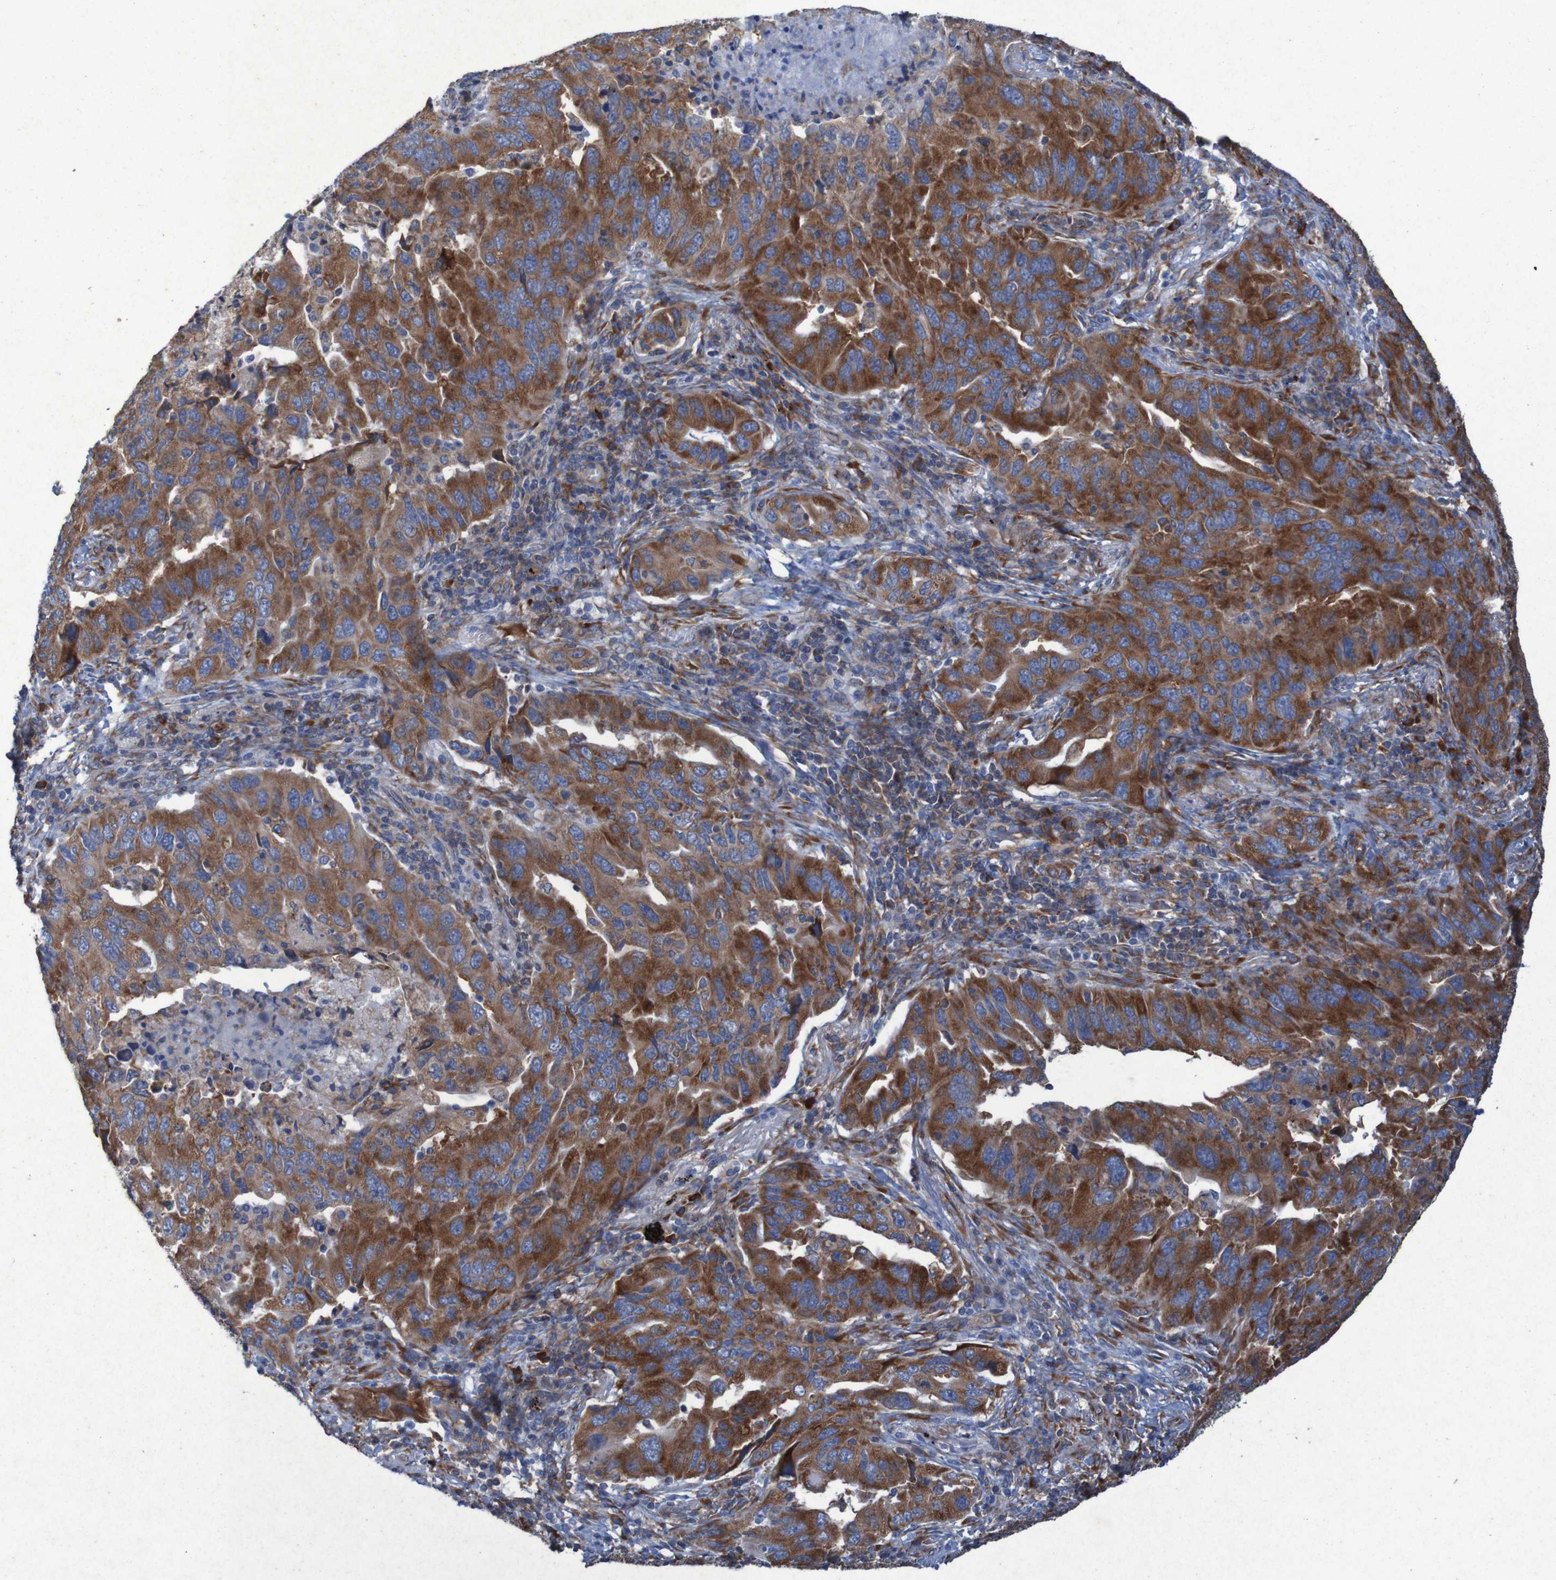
{"staining": {"intensity": "strong", "quantity": ">75%", "location": "cytoplasmic/membranous"}, "tissue": "lung cancer", "cell_type": "Tumor cells", "image_type": "cancer", "snomed": [{"axis": "morphology", "description": "Adenocarcinoma, NOS"}, {"axis": "topography", "description": "Lung"}], "caption": "Approximately >75% of tumor cells in lung cancer (adenocarcinoma) display strong cytoplasmic/membranous protein staining as visualized by brown immunohistochemical staining.", "gene": "RPL10", "patient": {"sex": "female", "age": 65}}